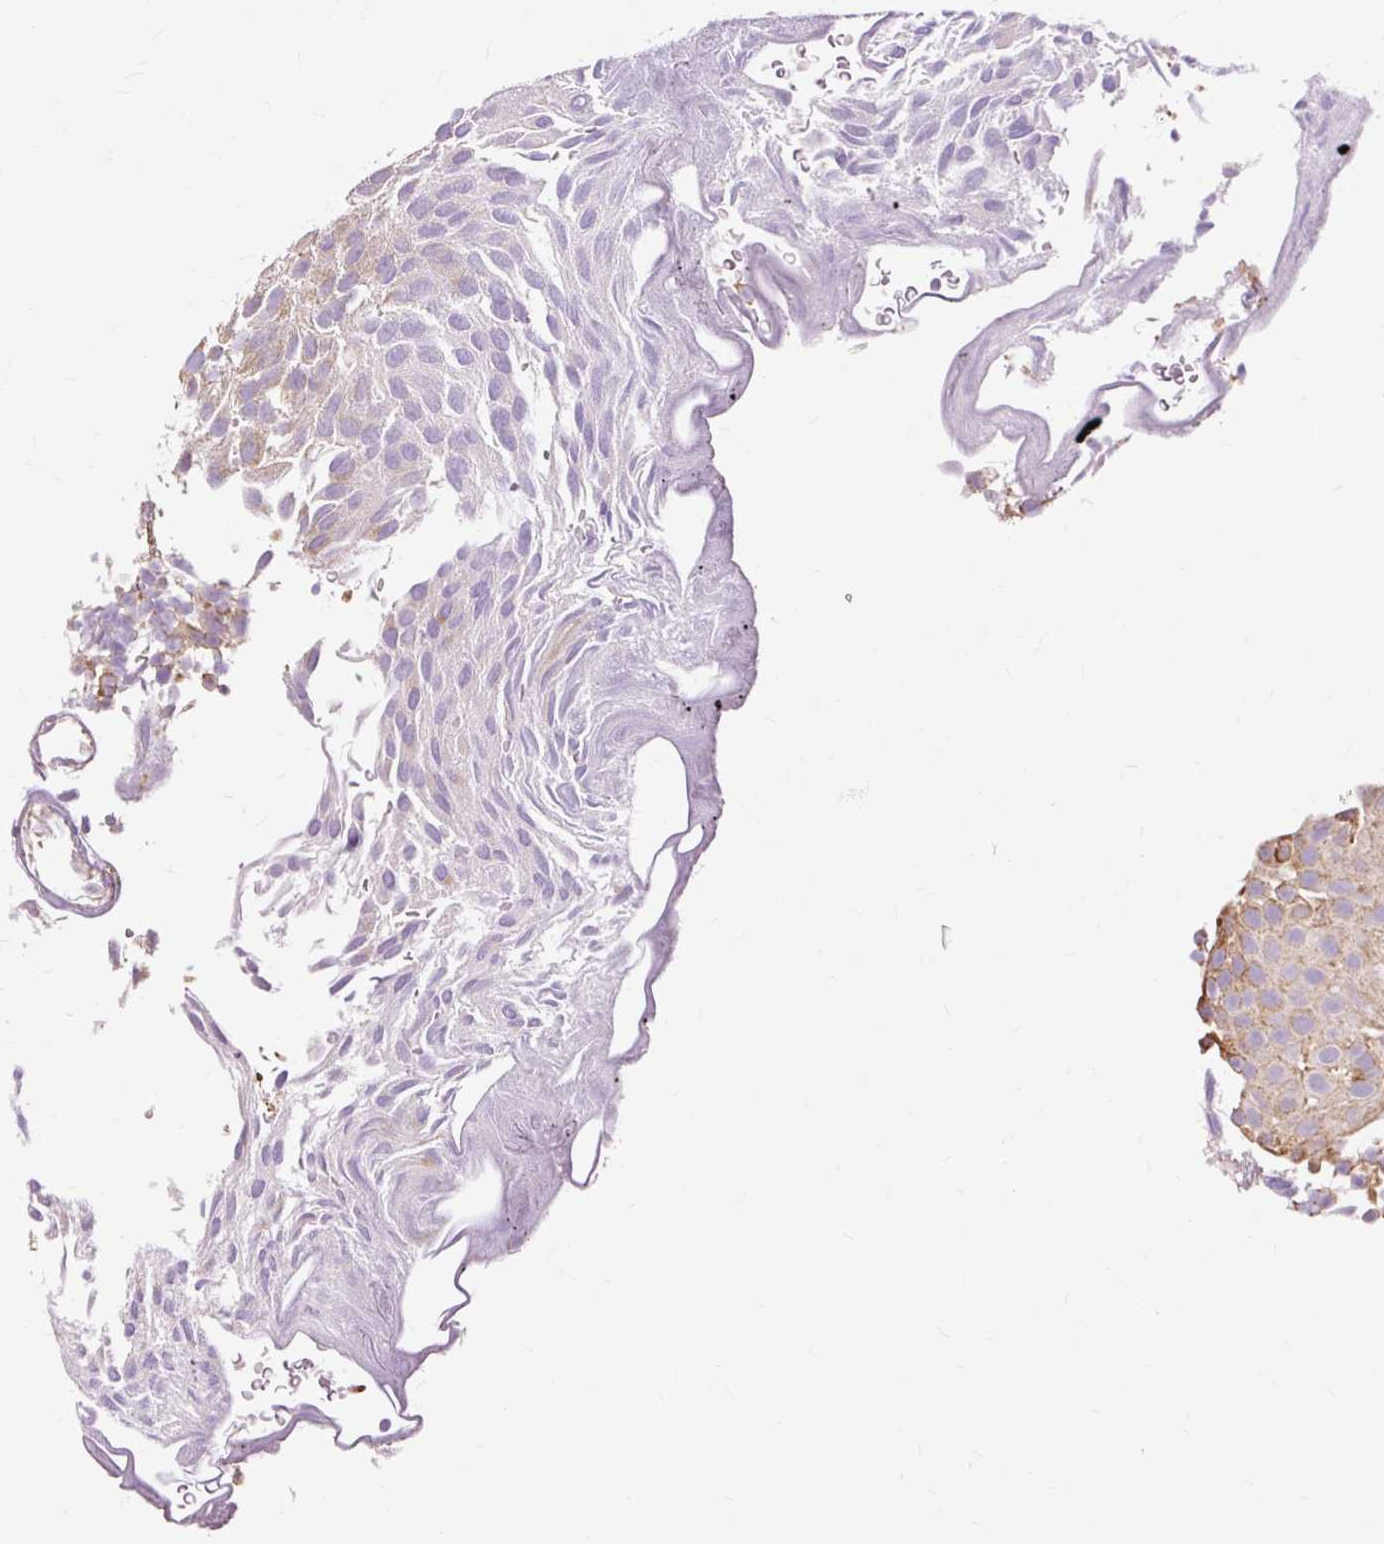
{"staining": {"intensity": "moderate", "quantity": "25%-75%", "location": "cytoplasmic/membranous"}, "tissue": "urothelial cancer", "cell_type": "Tumor cells", "image_type": "cancer", "snomed": [{"axis": "morphology", "description": "Urothelial carcinoma, Low grade"}, {"axis": "topography", "description": "Urinary bladder"}], "caption": "IHC photomicrograph of urothelial carcinoma (low-grade) stained for a protein (brown), which reveals medium levels of moderate cytoplasmic/membranous positivity in about 25%-75% of tumor cells.", "gene": "PDZD2", "patient": {"sex": "male", "age": 78}}